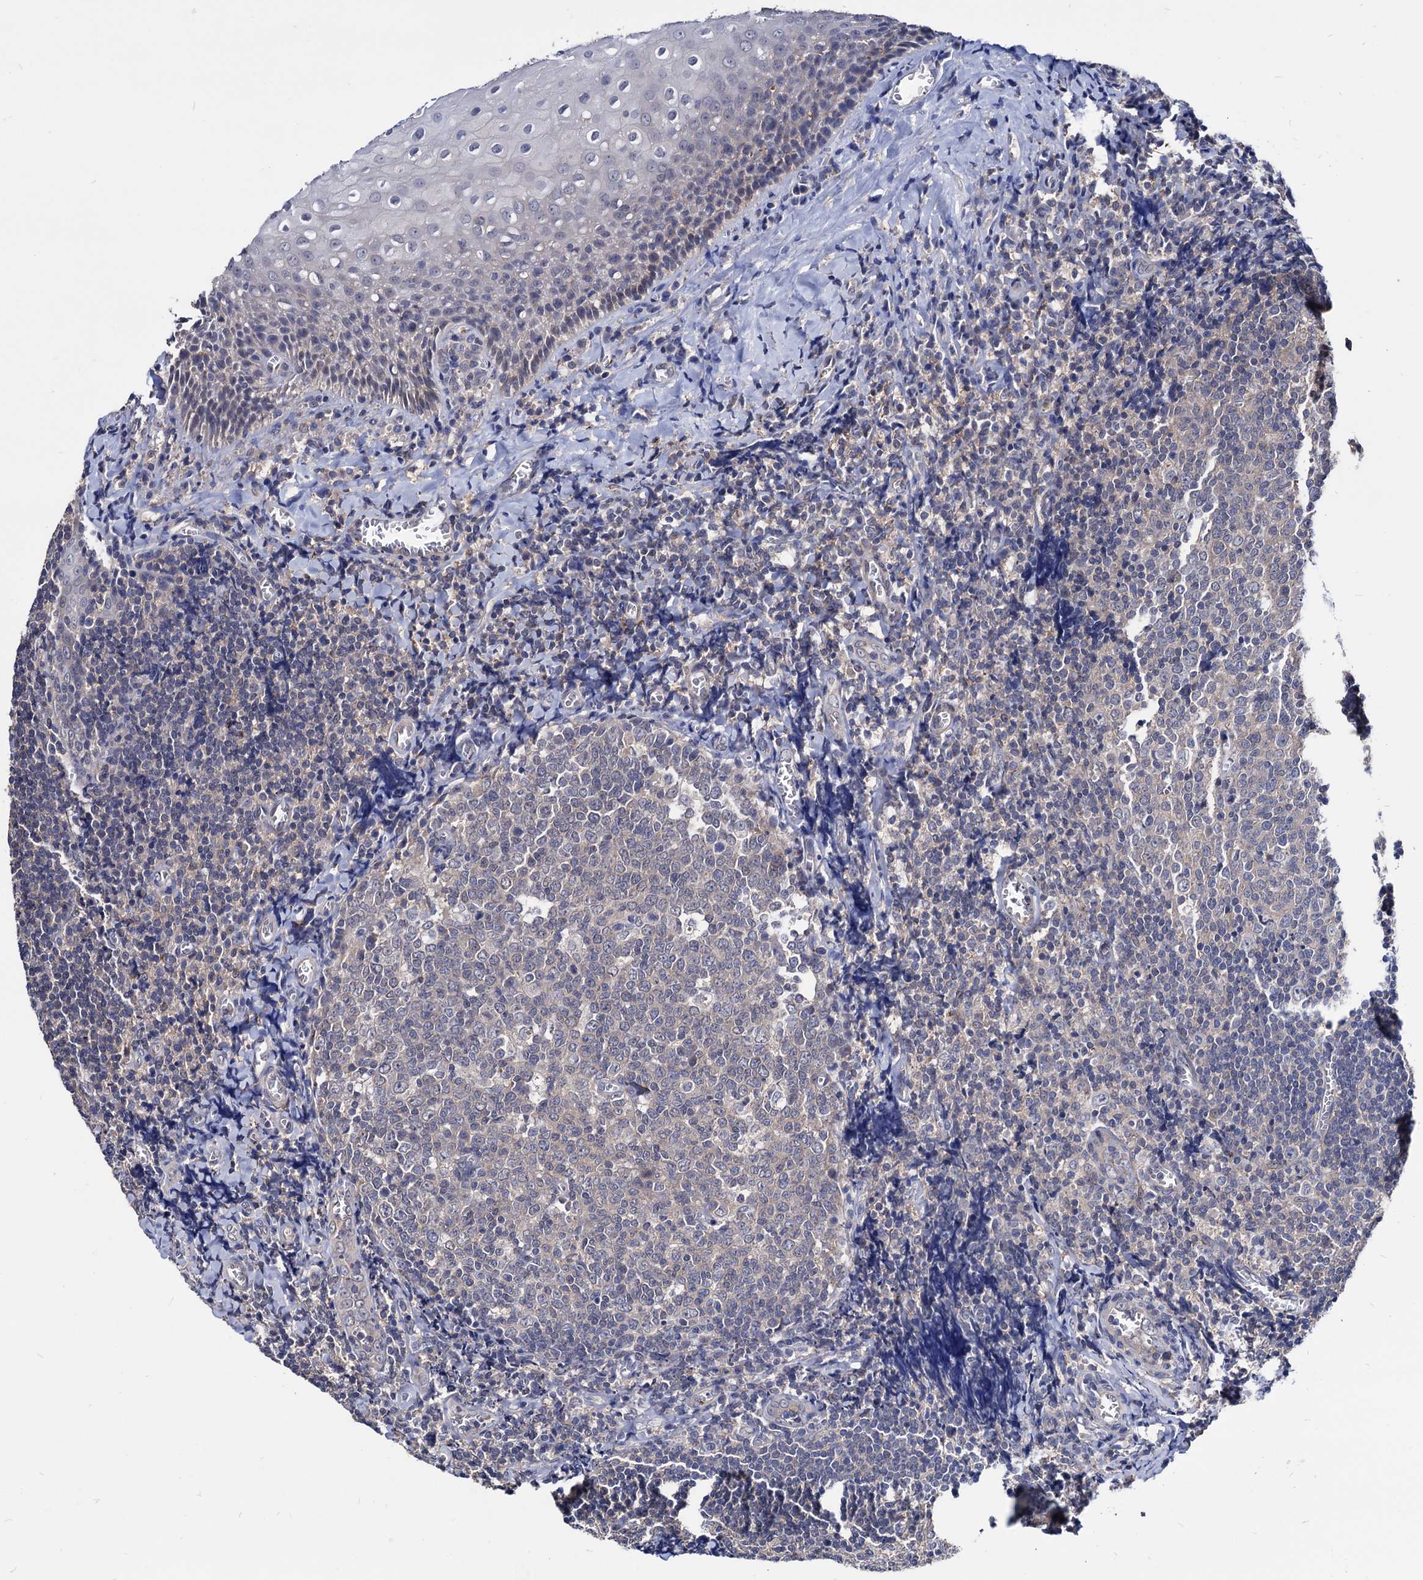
{"staining": {"intensity": "negative", "quantity": "none", "location": "none"}, "tissue": "tonsil", "cell_type": "Germinal center cells", "image_type": "normal", "snomed": [{"axis": "morphology", "description": "Normal tissue, NOS"}, {"axis": "topography", "description": "Tonsil"}], "caption": "A high-resolution histopathology image shows immunohistochemistry staining of normal tonsil, which shows no significant positivity in germinal center cells. (DAB immunohistochemistry (IHC) visualized using brightfield microscopy, high magnification).", "gene": "ESD", "patient": {"sex": "male", "age": 27}}